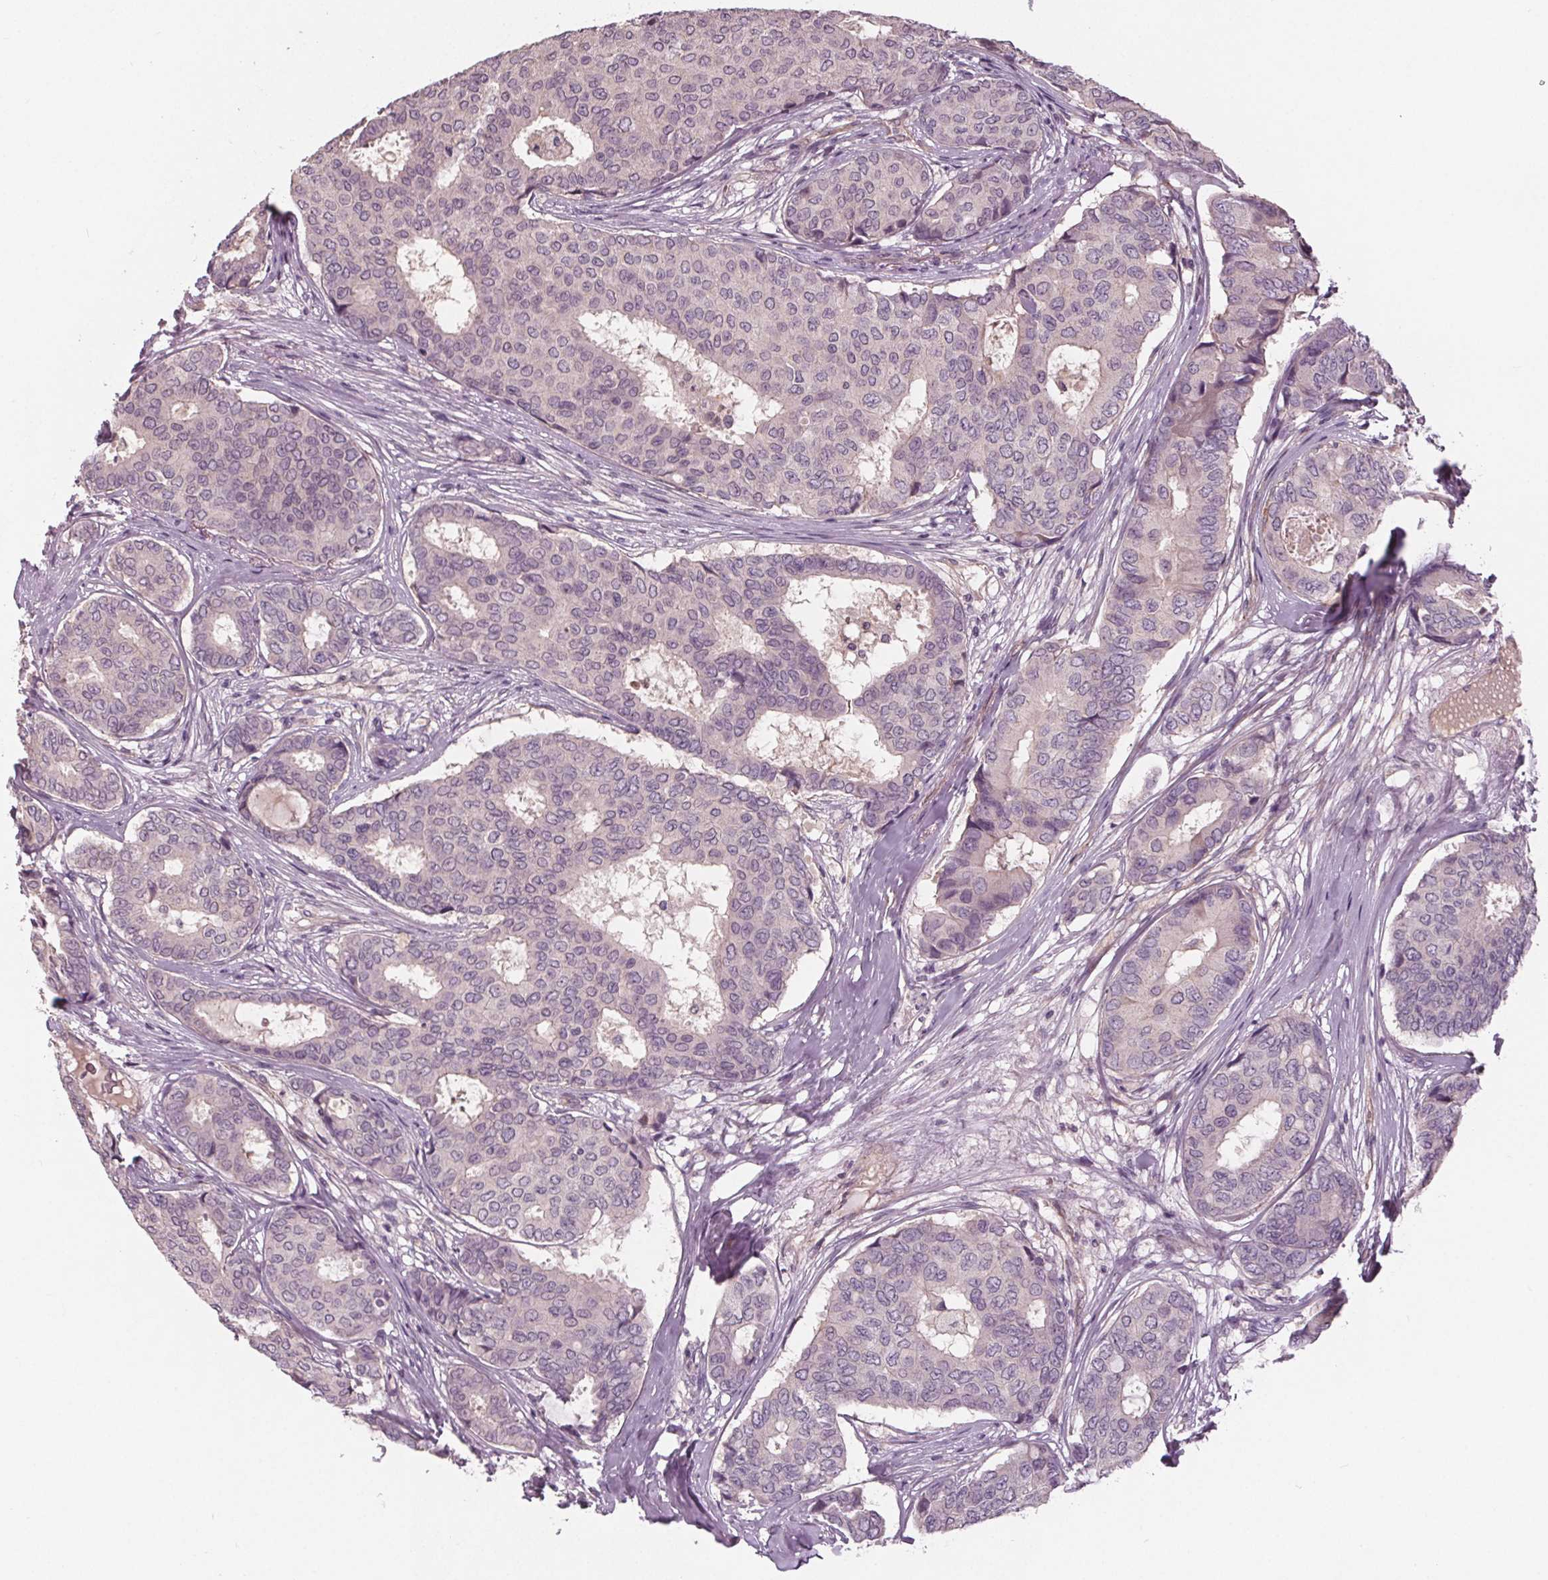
{"staining": {"intensity": "negative", "quantity": "none", "location": "none"}, "tissue": "breast cancer", "cell_type": "Tumor cells", "image_type": "cancer", "snomed": [{"axis": "morphology", "description": "Duct carcinoma"}, {"axis": "topography", "description": "Breast"}], "caption": "Micrograph shows no protein positivity in tumor cells of invasive ductal carcinoma (breast) tissue.", "gene": "PDGFD", "patient": {"sex": "female", "age": 75}}